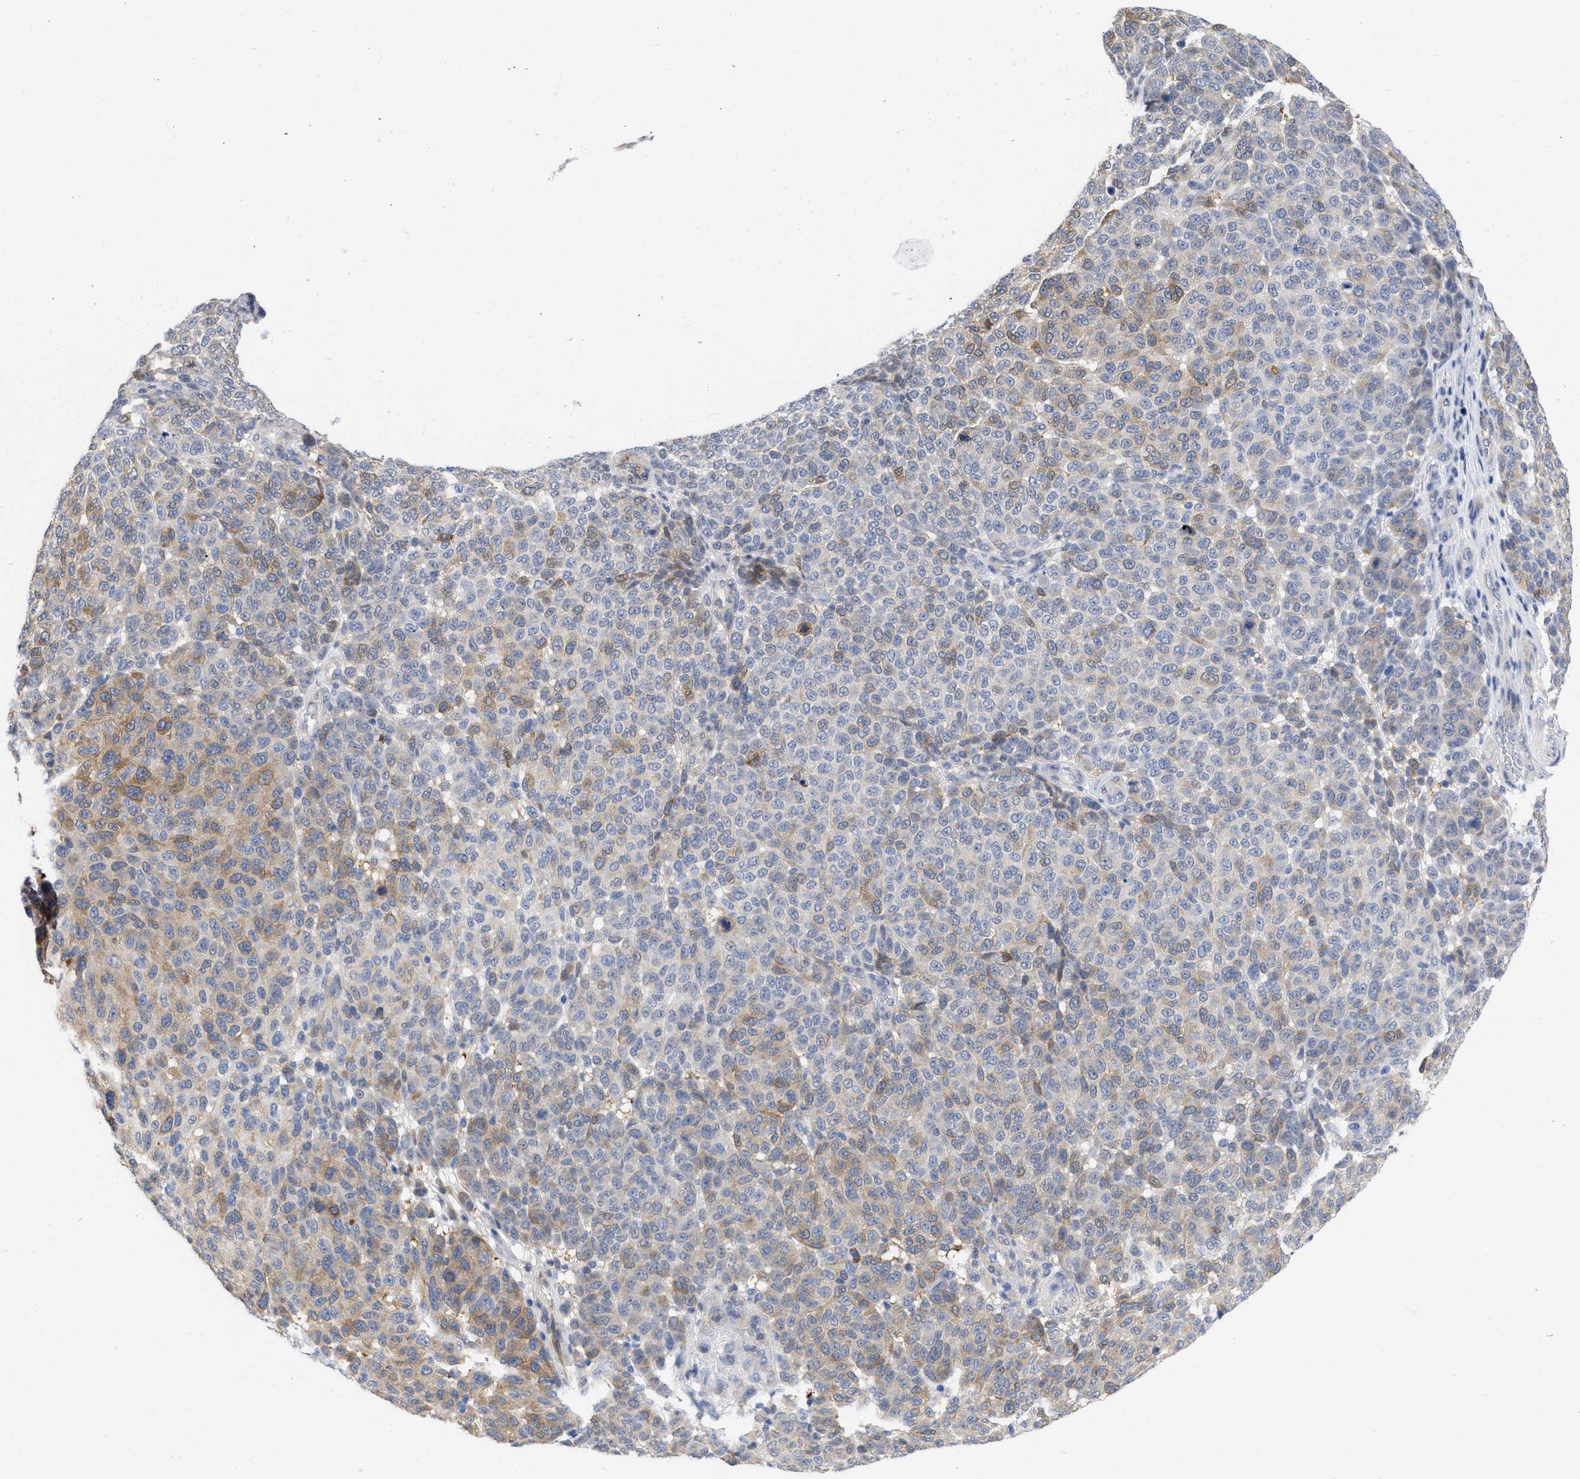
{"staining": {"intensity": "weak", "quantity": "25%-75%", "location": "cytoplasmic/membranous"}, "tissue": "melanoma", "cell_type": "Tumor cells", "image_type": "cancer", "snomed": [{"axis": "morphology", "description": "Malignant melanoma, NOS"}, {"axis": "topography", "description": "Skin"}], "caption": "Malignant melanoma was stained to show a protein in brown. There is low levels of weak cytoplasmic/membranous staining in about 25%-75% of tumor cells.", "gene": "THRA", "patient": {"sex": "male", "age": 59}}